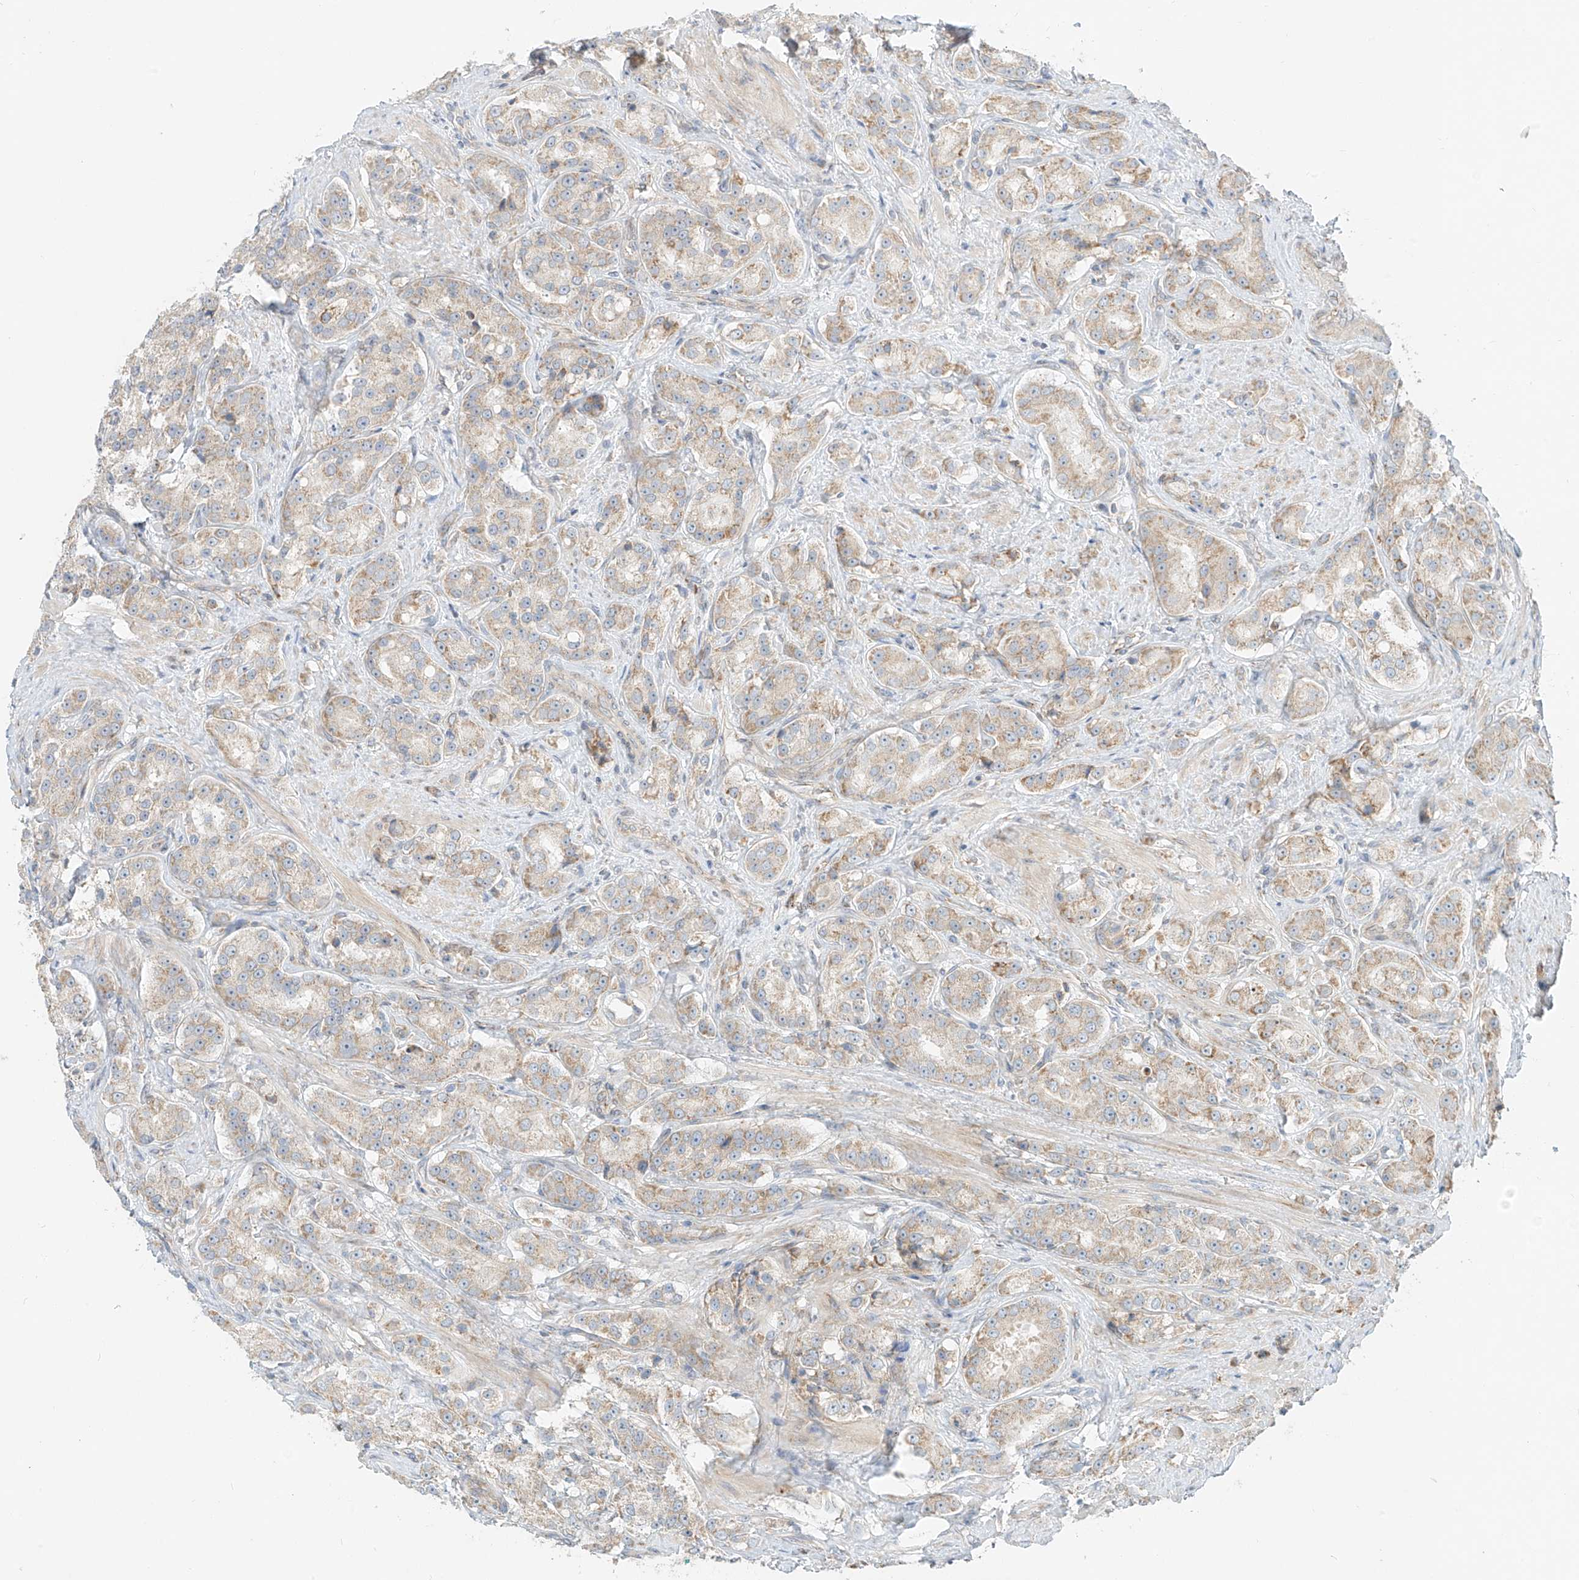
{"staining": {"intensity": "moderate", "quantity": "<25%", "location": "cytoplasmic/membranous"}, "tissue": "prostate cancer", "cell_type": "Tumor cells", "image_type": "cancer", "snomed": [{"axis": "morphology", "description": "Adenocarcinoma, High grade"}, {"axis": "topography", "description": "Prostate"}], "caption": "IHC histopathology image of neoplastic tissue: human prostate cancer (high-grade adenocarcinoma) stained using immunohistochemistry (IHC) displays low levels of moderate protein expression localized specifically in the cytoplasmic/membranous of tumor cells, appearing as a cytoplasmic/membranous brown color.", "gene": "STT3A", "patient": {"sex": "male", "age": 60}}